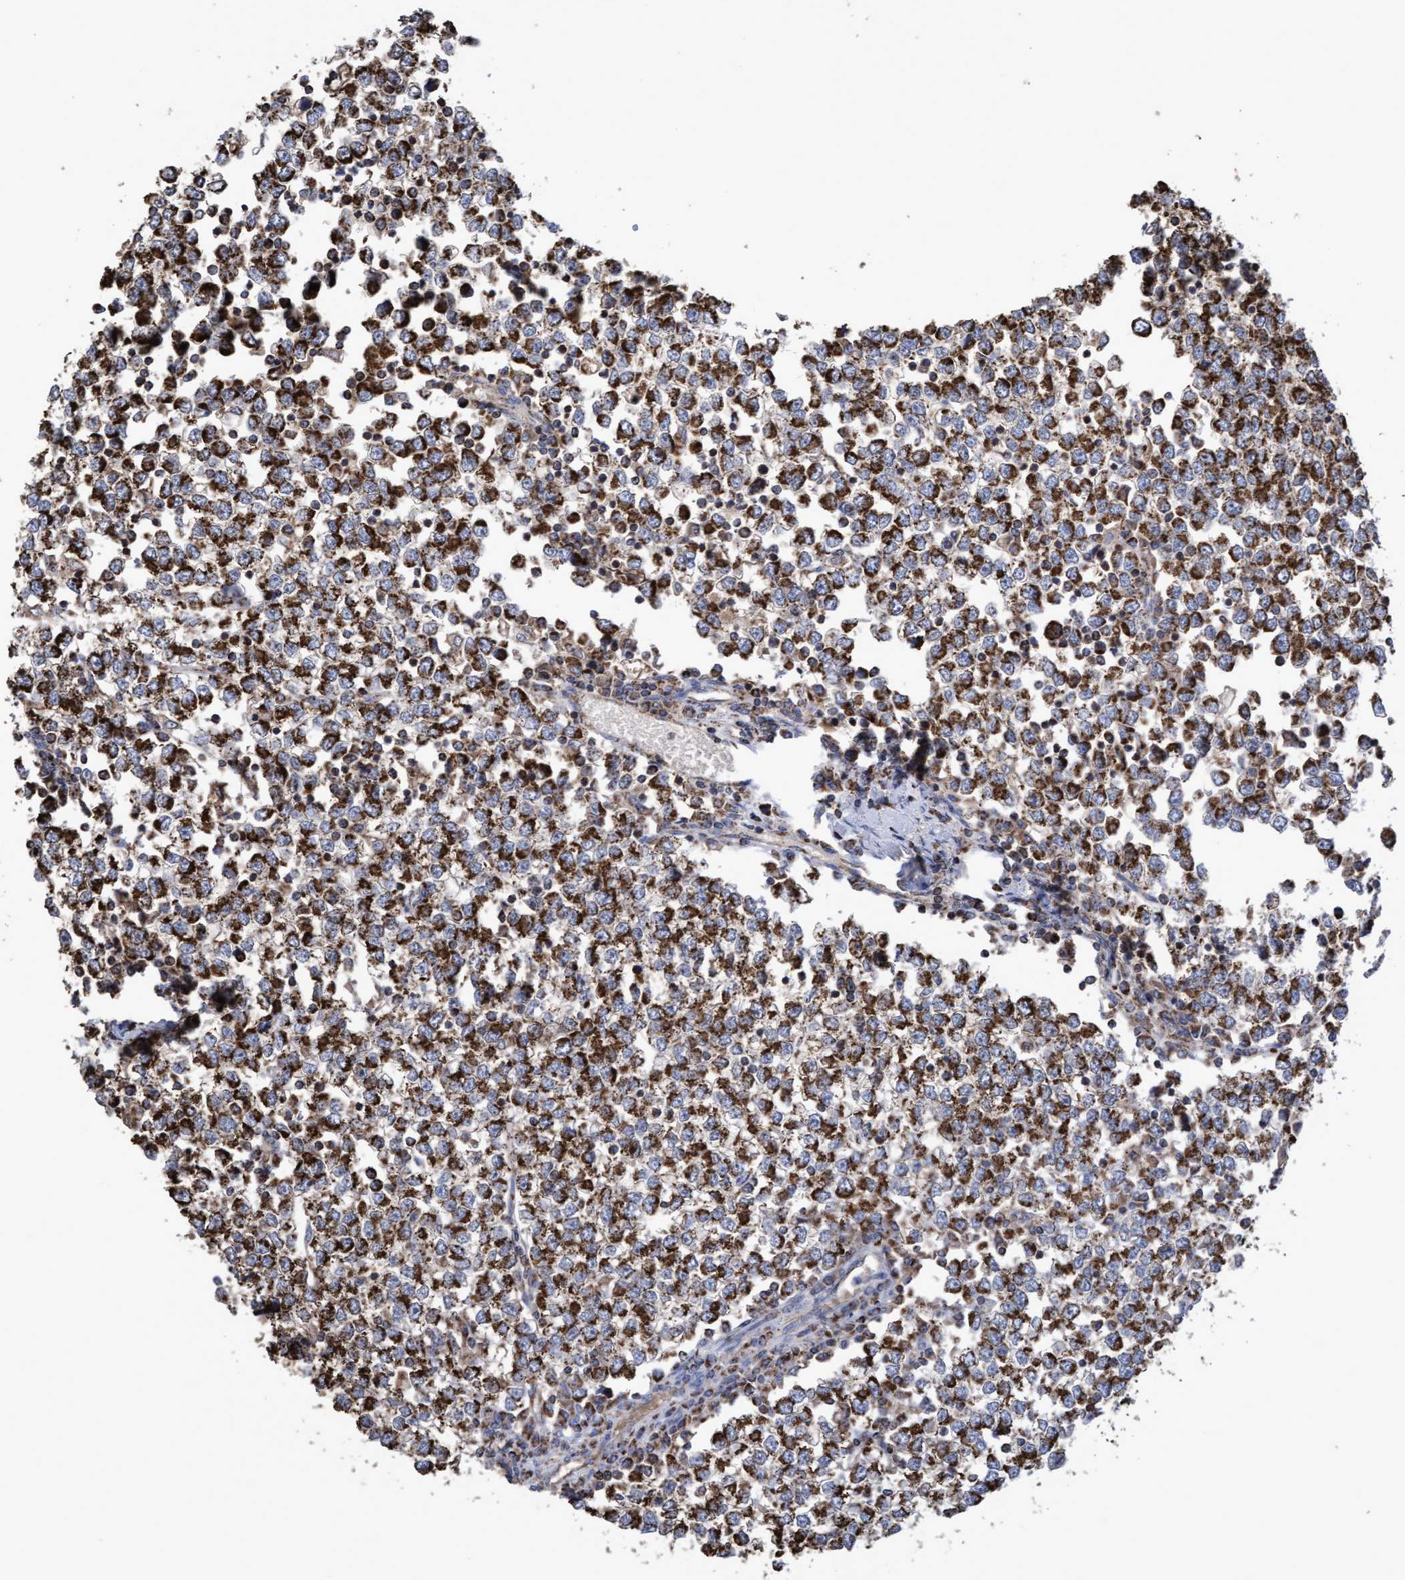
{"staining": {"intensity": "strong", "quantity": ">75%", "location": "cytoplasmic/membranous"}, "tissue": "testis cancer", "cell_type": "Tumor cells", "image_type": "cancer", "snomed": [{"axis": "morphology", "description": "Seminoma, NOS"}, {"axis": "topography", "description": "Testis"}], "caption": "This photomicrograph reveals IHC staining of human seminoma (testis), with high strong cytoplasmic/membranous staining in about >75% of tumor cells.", "gene": "COBL", "patient": {"sex": "male", "age": 65}}